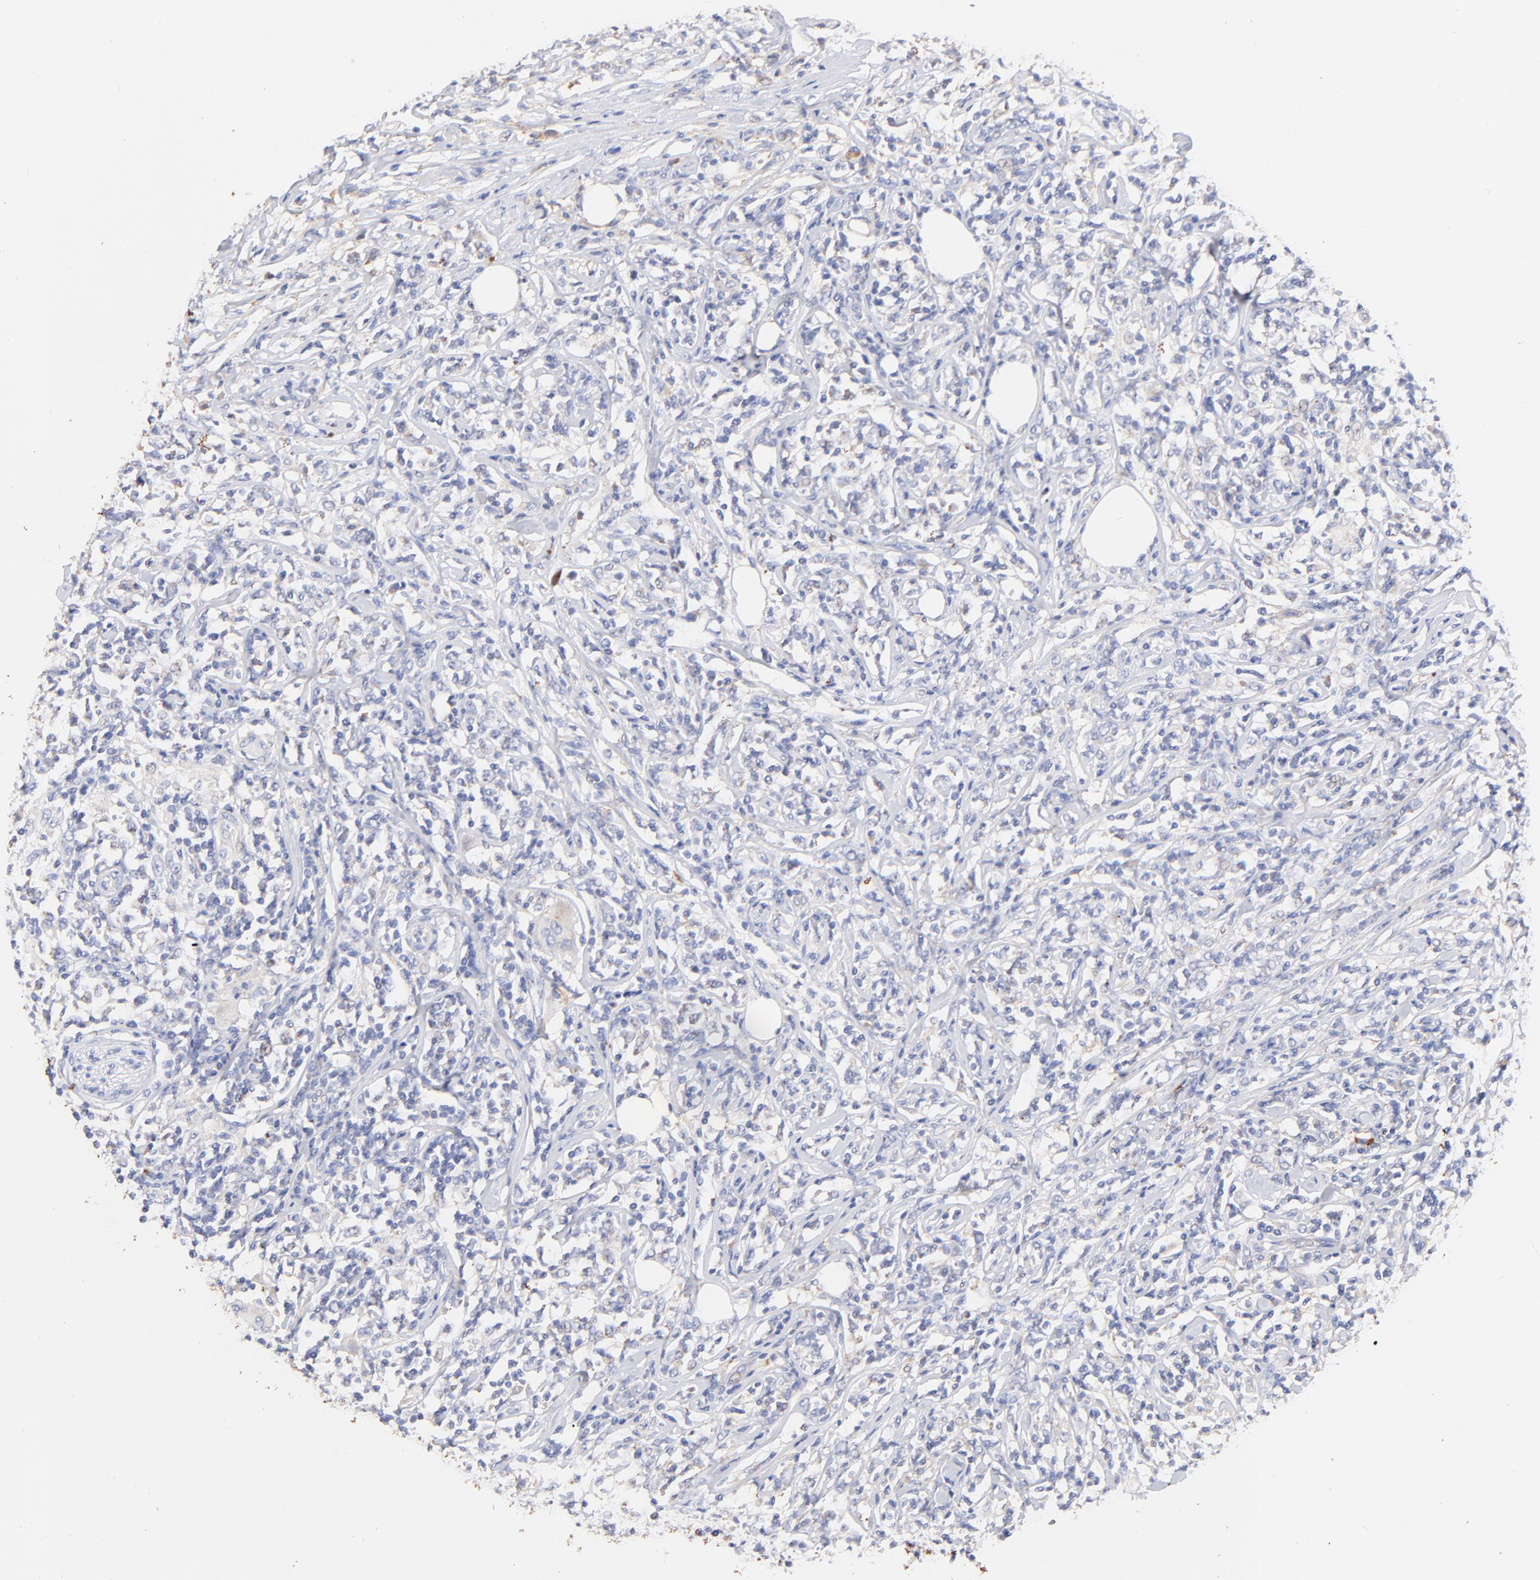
{"staining": {"intensity": "negative", "quantity": "none", "location": "none"}, "tissue": "lymphoma", "cell_type": "Tumor cells", "image_type": "cancer", "snomed": [{"axis": "morphology", "description": "Malignant lymphoma, non-Hodgkin's type, High grade"}, {"axis": "topography", "description": "Lymph node"}], "caption": "Human malignant lymphoma, non-Hodgkin's type (high-grade) stained for a protein using IHC shows no staining in tumor cells.", "gene": "IGLV7-43", "patient": {"sex": "female", "age": 84}}